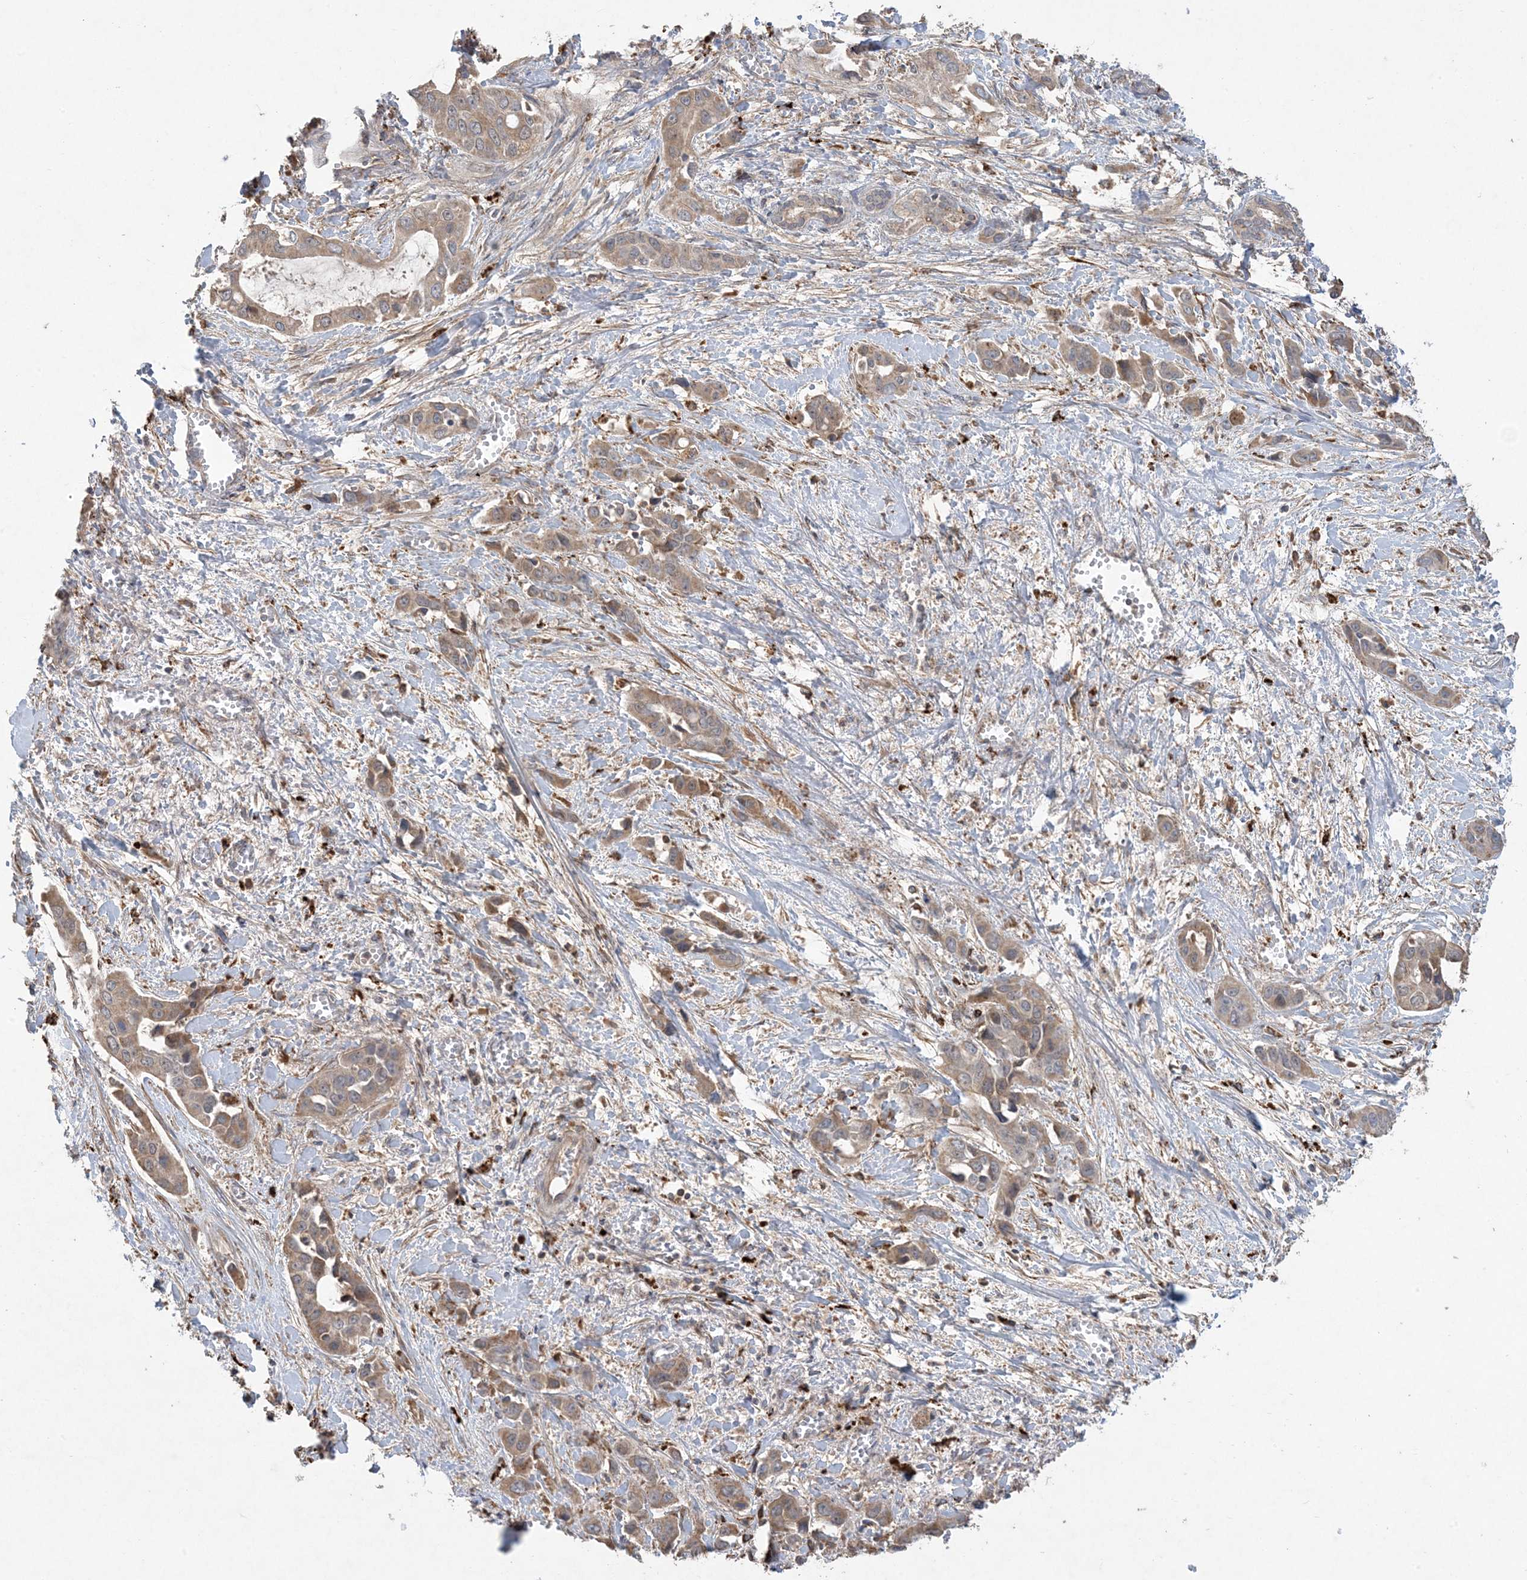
{"staining": {"intensity": "weak", "quantity": ">75%", "location": "cytoplasmic/membranous"}, "tissue": "liver cancer", "cell_type": "Tumor cells", "image_type": "cancer", "snomed": [{"axis": "morphology", "description": "Cholangiocarcinoma"}, {"axis": "topography", "description": "Liver"}], "caption": "Immunohistochemistry micrograph of human liver cancer (cholangiocarcinoma) stained for a protein (brown), which exhibits low levels of weak cytoplasmic/membranous positivity in about >75% of tumor cells.", "gene": "MASP2", "patient": {"sex": "female", "age": 52}}